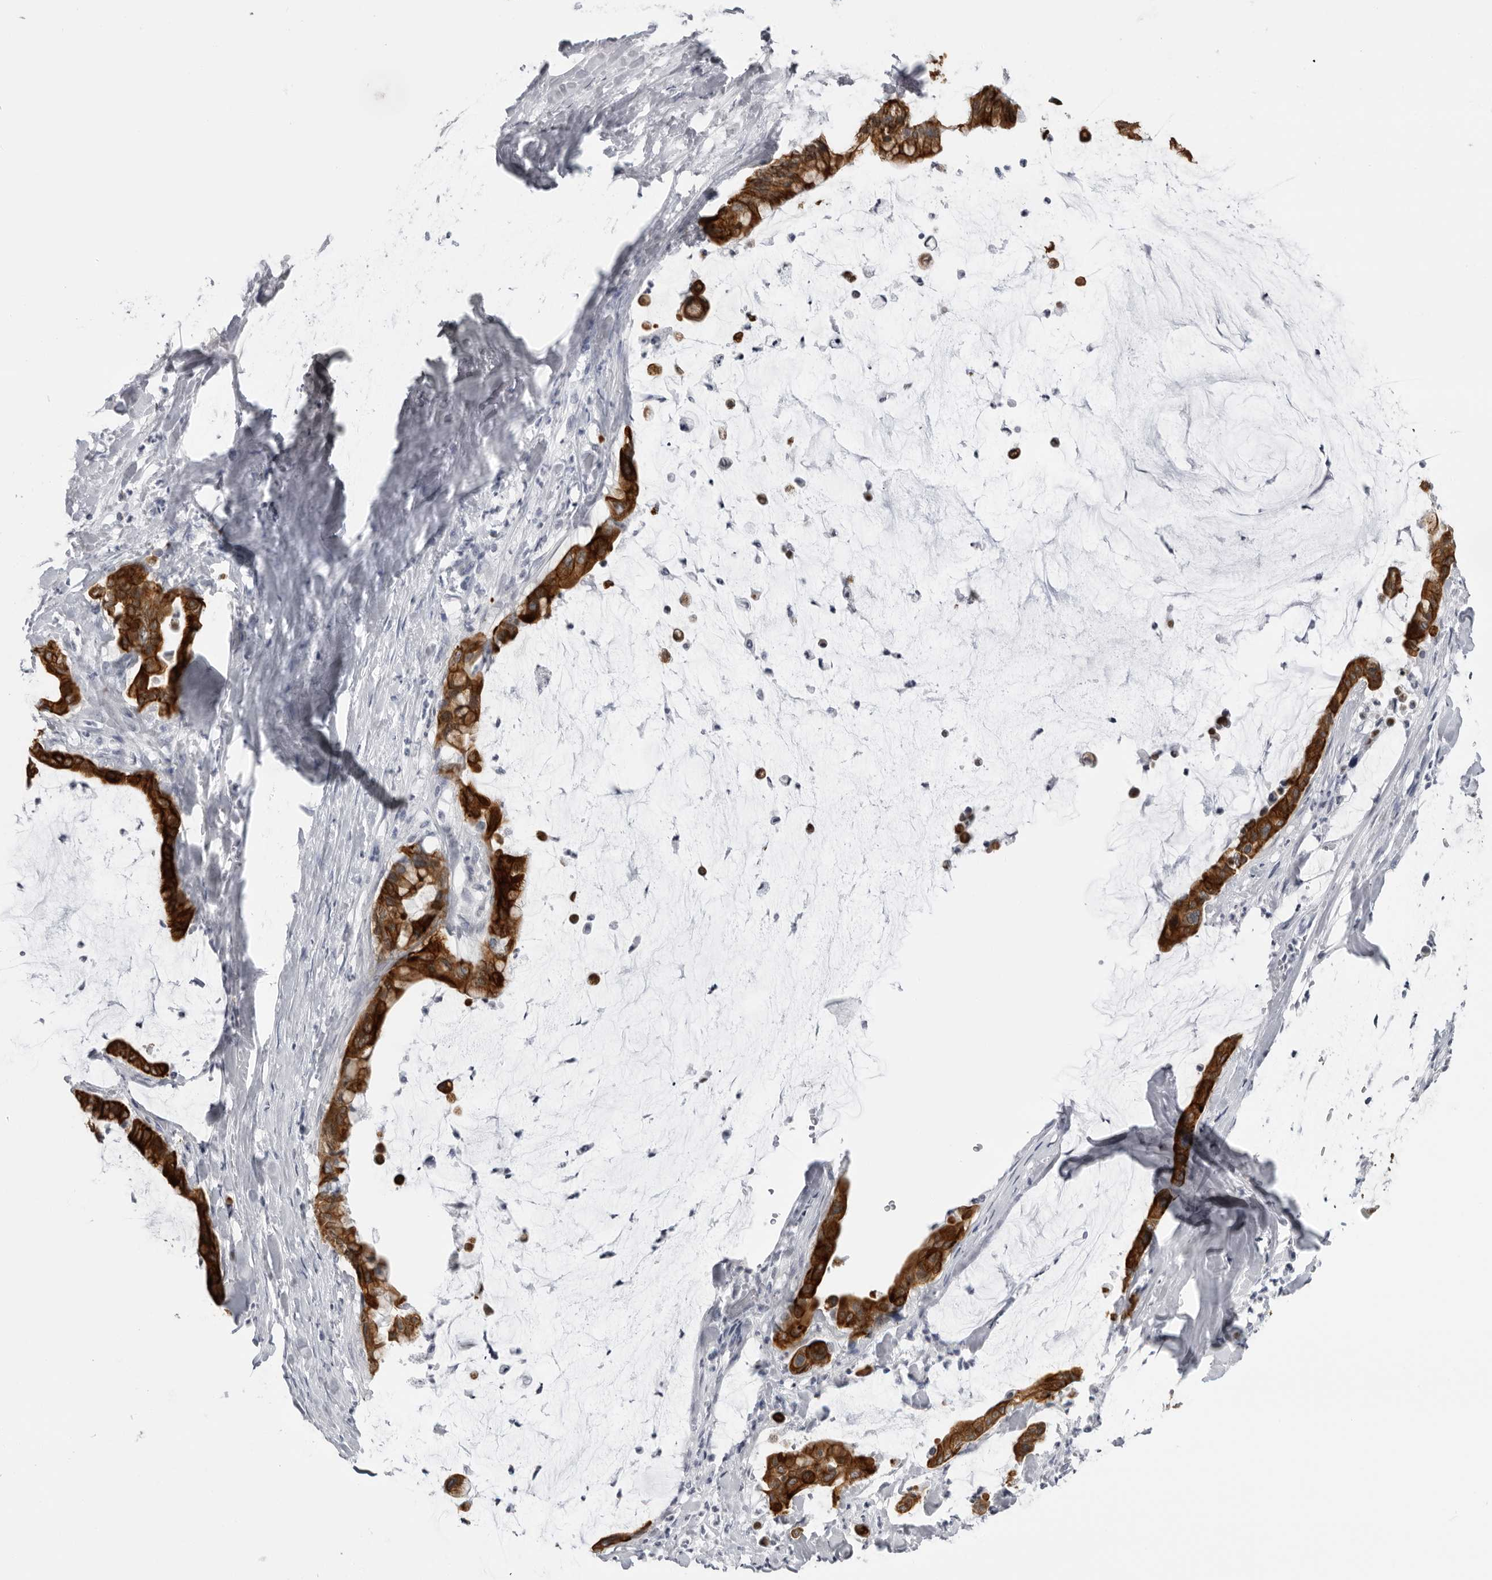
{"staining": {"intensity": "strong", "quantity": ">75%", "location": "cytoplasmic/membranous"}, "tissue": "pancreatic cancer", "cell_type": "Tumor cells", "image_type": "cancer", "snomed": [{"axis": "morphology", "description": "Adenocarcinoma, NOS"}, {"axis": "topography", "description": "Pancreas"}], "caption": "Pancreatic cancer (adenocarcinoma) stained with immunohistochemistry shows strong cytoplasmic/membranous positivity in about >75% of tumor cells. Using DAB (brown) and hematoxylin (blue) stains, captured at high magnification using brightfield microscopy.", "gene": "SERPINF2", "patient": {"sex": "male", "age": 41}}